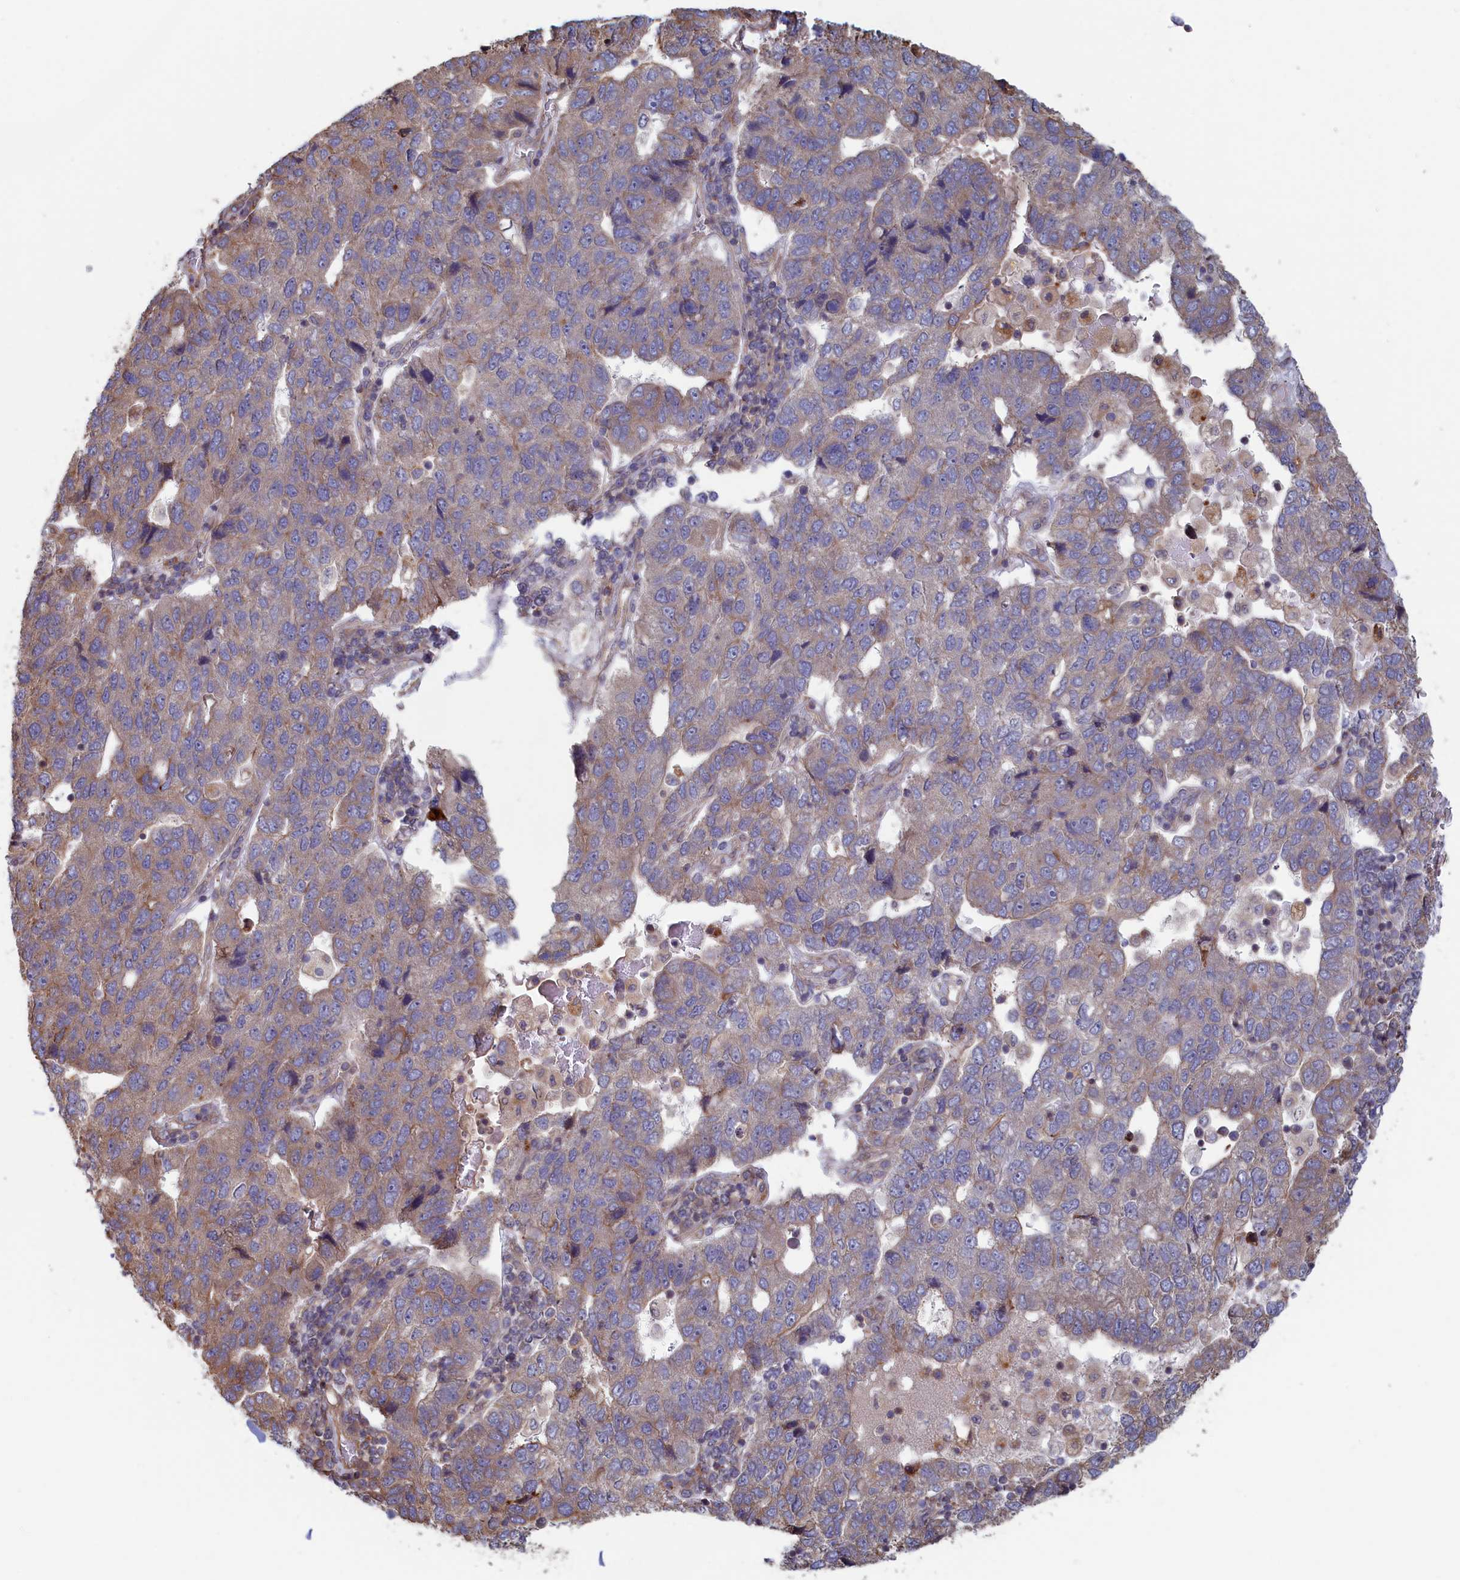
{"staining": {"intensity": "weak", "quantity": "25%-75%", "location": "cytoplasmic/membranous"}, "tissue": "pancreatic cancer", "cell_type": "Tumor cells", "image_type": "cancer", "snomed": [{"axis": "morphology", "description": "Adenocarcinoma, NOS"}, {"axis": "topography", "description": "Pancreas"}], "caption": "Immunohistochemical staining of pancreatic adenocarcinoma demonstrates low levels of weak cytoplasmic/membranous protein staining in approximately 25%-75% of tumor cells. The staining was performed using DAB (3,3'-diaminobenzidine), with brown indicating positive protein expression. Nuclei are stained blue with hematoxylin.", "gene": "RILPL1", "patient": {"sex": "female", "age": 61}}